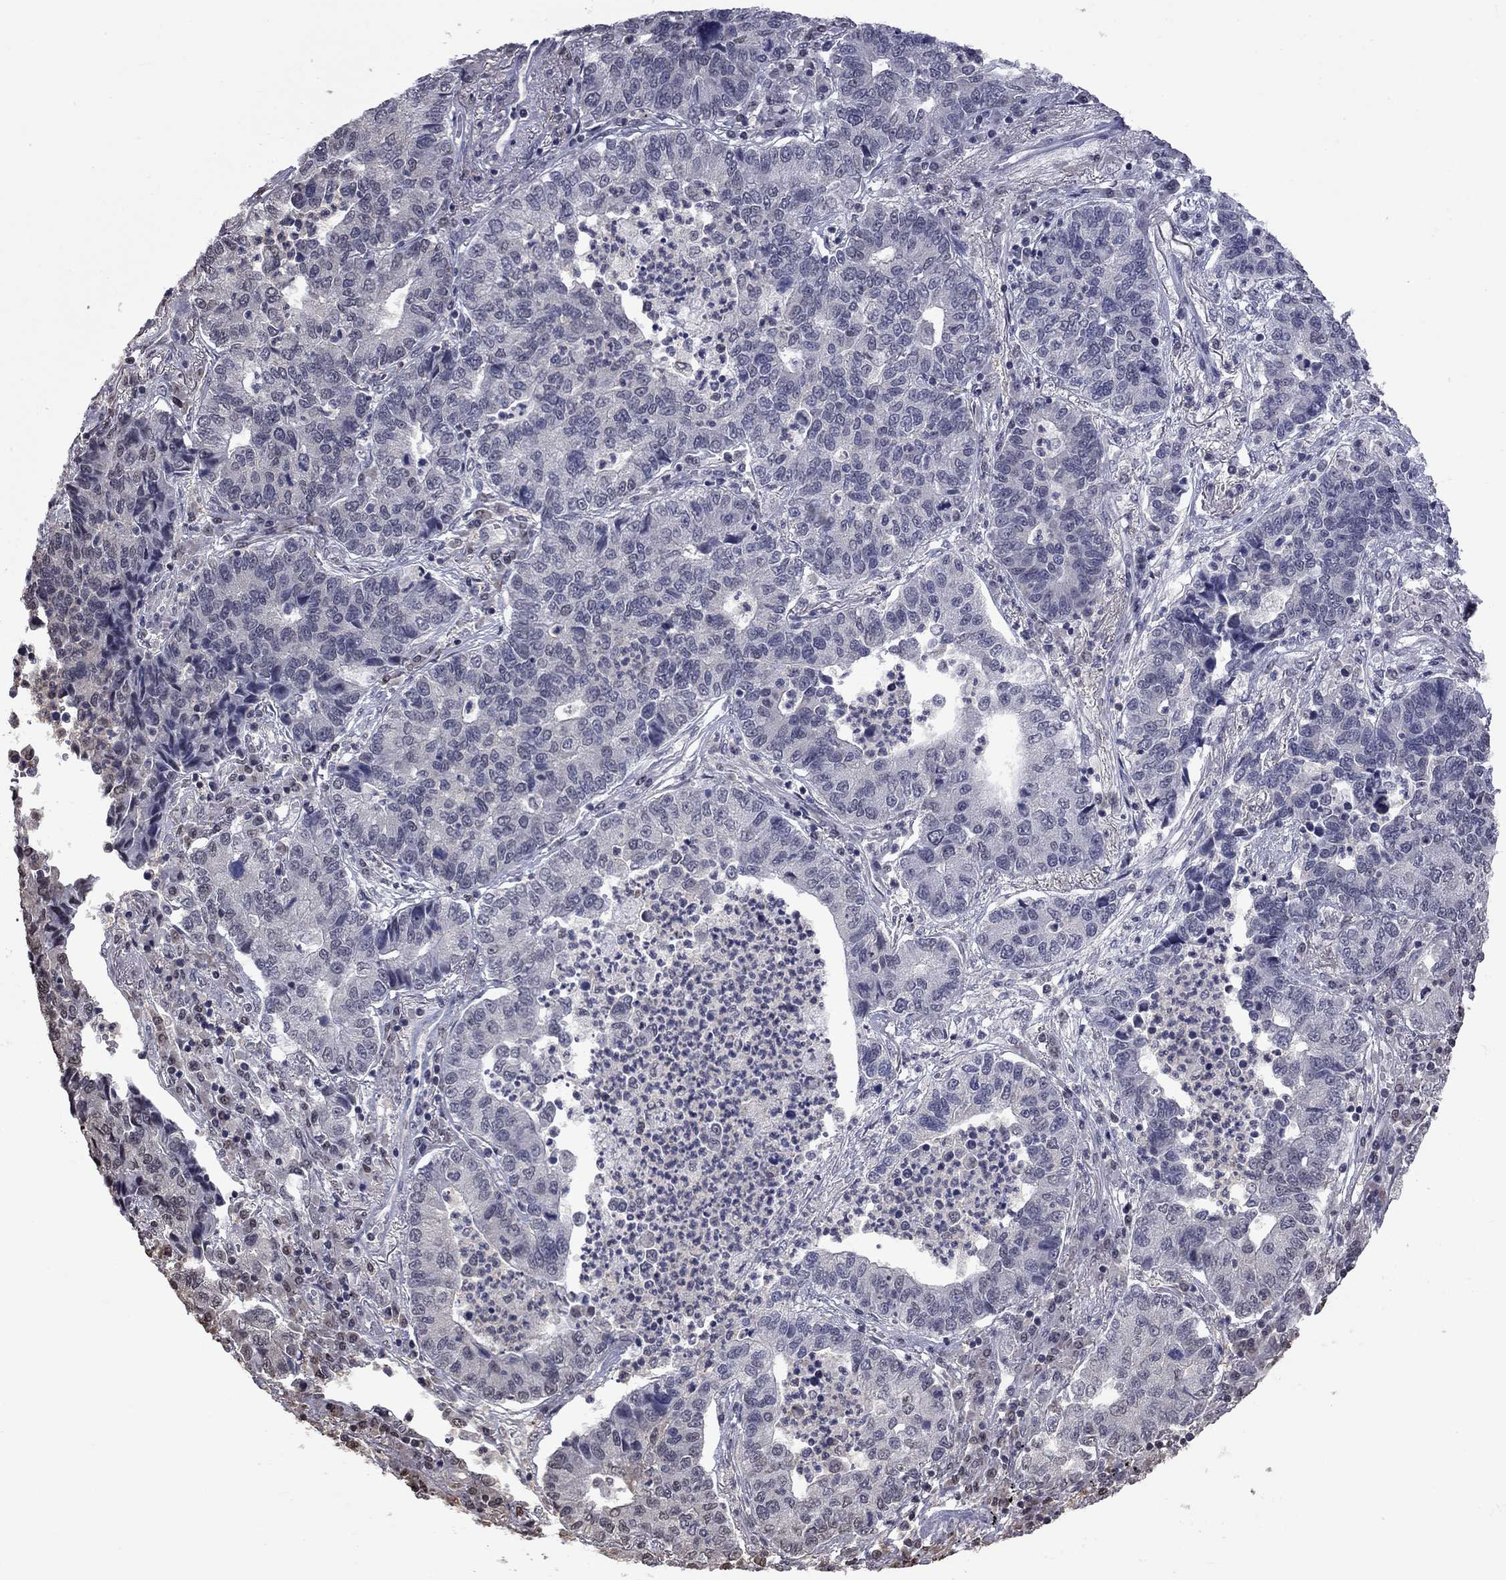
{"staining": {"intensity": "negative", "quantity": "none", "location": "none"}, "tissue": "lung cancer", "cell_type": "Tumor cells", "image_type": "cancer", "snomed": [{"axis": "morphology", "description": "Adenocarcinoma, NOS"}, {"axis": "topography", "description": "Lung"}], "caption": "DAB (3,3'-diaminobenzidine) immunohistochemical staining of human lung cancer demonstrates no significant positivity in tumor cells.", "gene": "RFWD3", "patient": {"sex": "female", "age": 57}}